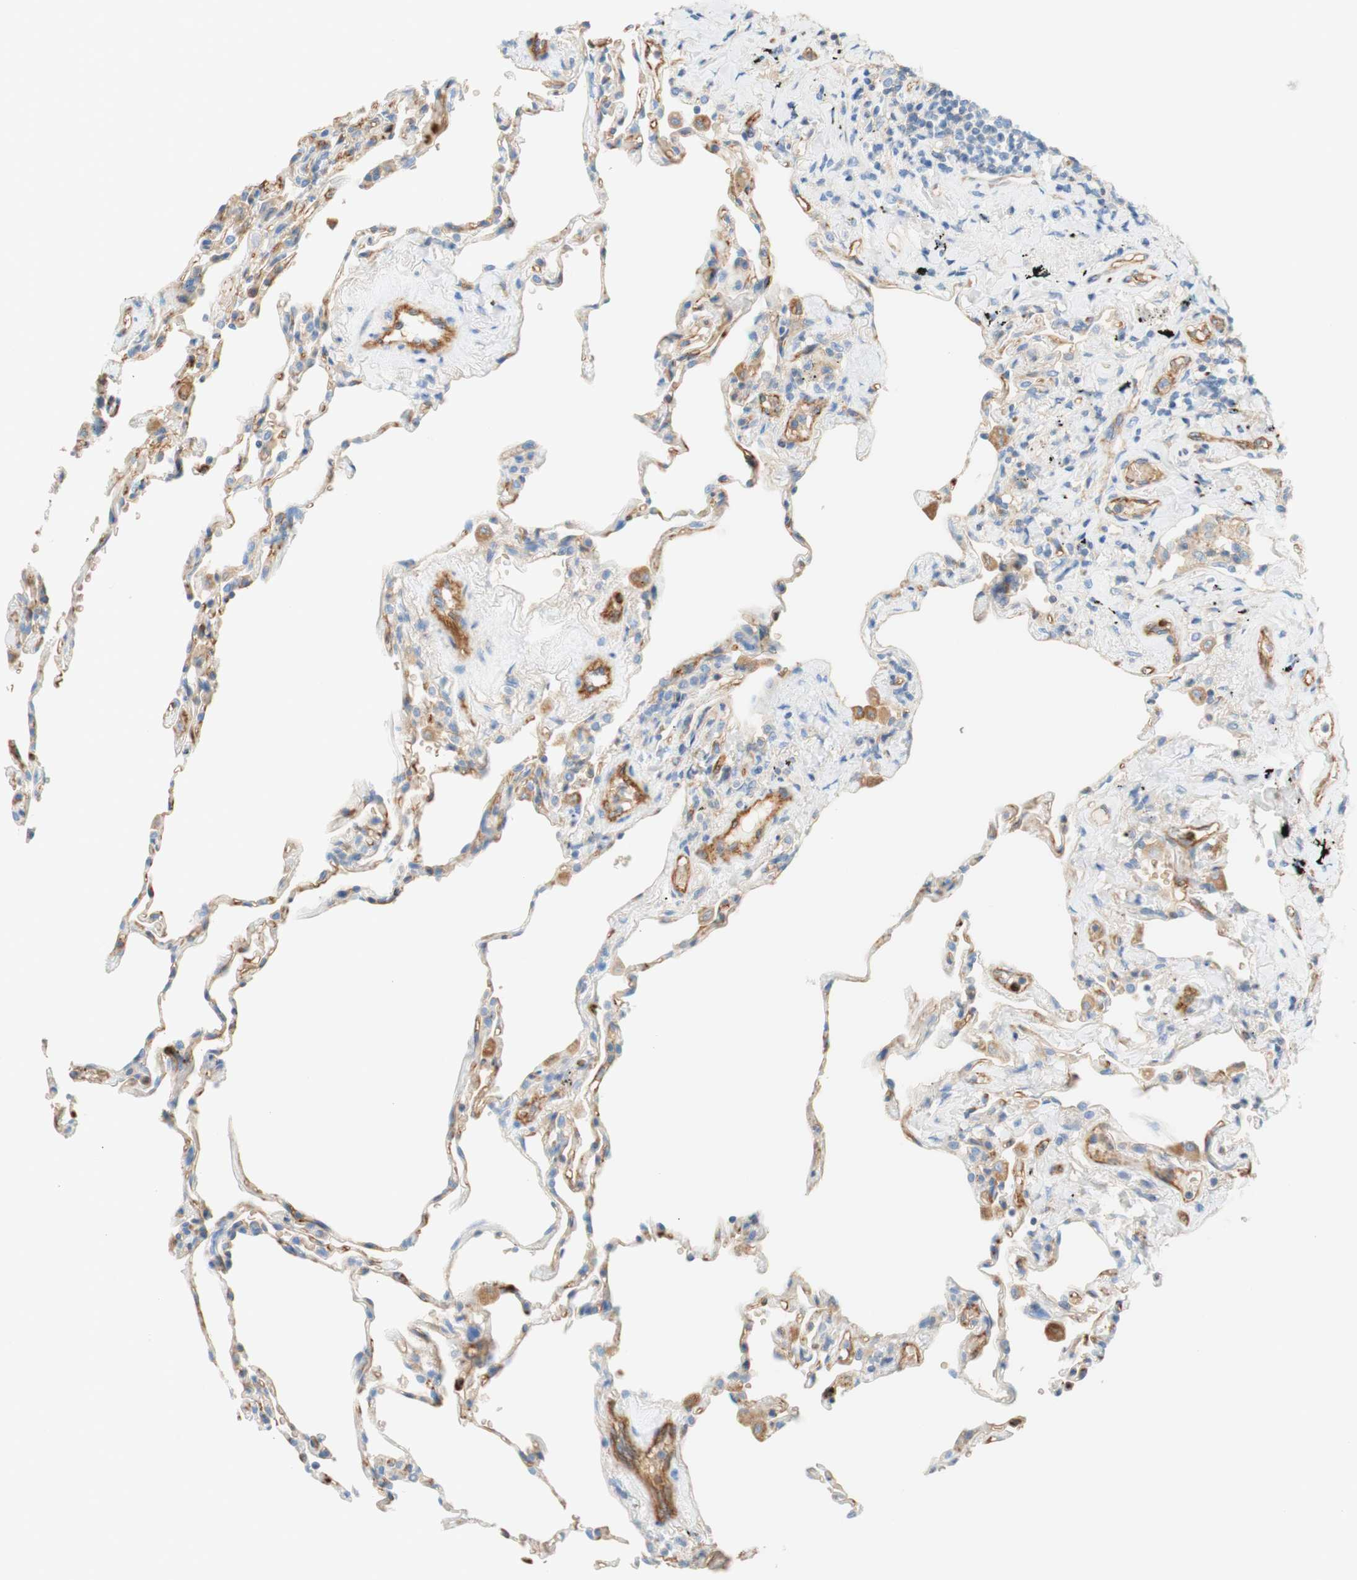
{"staining": {"intensity": "weak", "quantity": "25%-75%", "location": "cytoplasmic/membranous"}, "tissue": "lung", "cell_type": "Alveolar cells", "image_type": "normal", "snomed": [{"axis": "morphology", "description": "Normal tissue, NOS"}, {"axis": "topography", "description": "Lung"}], "caption": "An image of lung stained for a protein exhibits weak cytoplasmic/membranous brown staining in alveolar cells. The staining is performed using DAB brown chromogen to label protein expression. The nuclei are counter-stained blue using hematoxylin.", "gene": "STOM", "patient": {"sex": "male", "age": 59}}